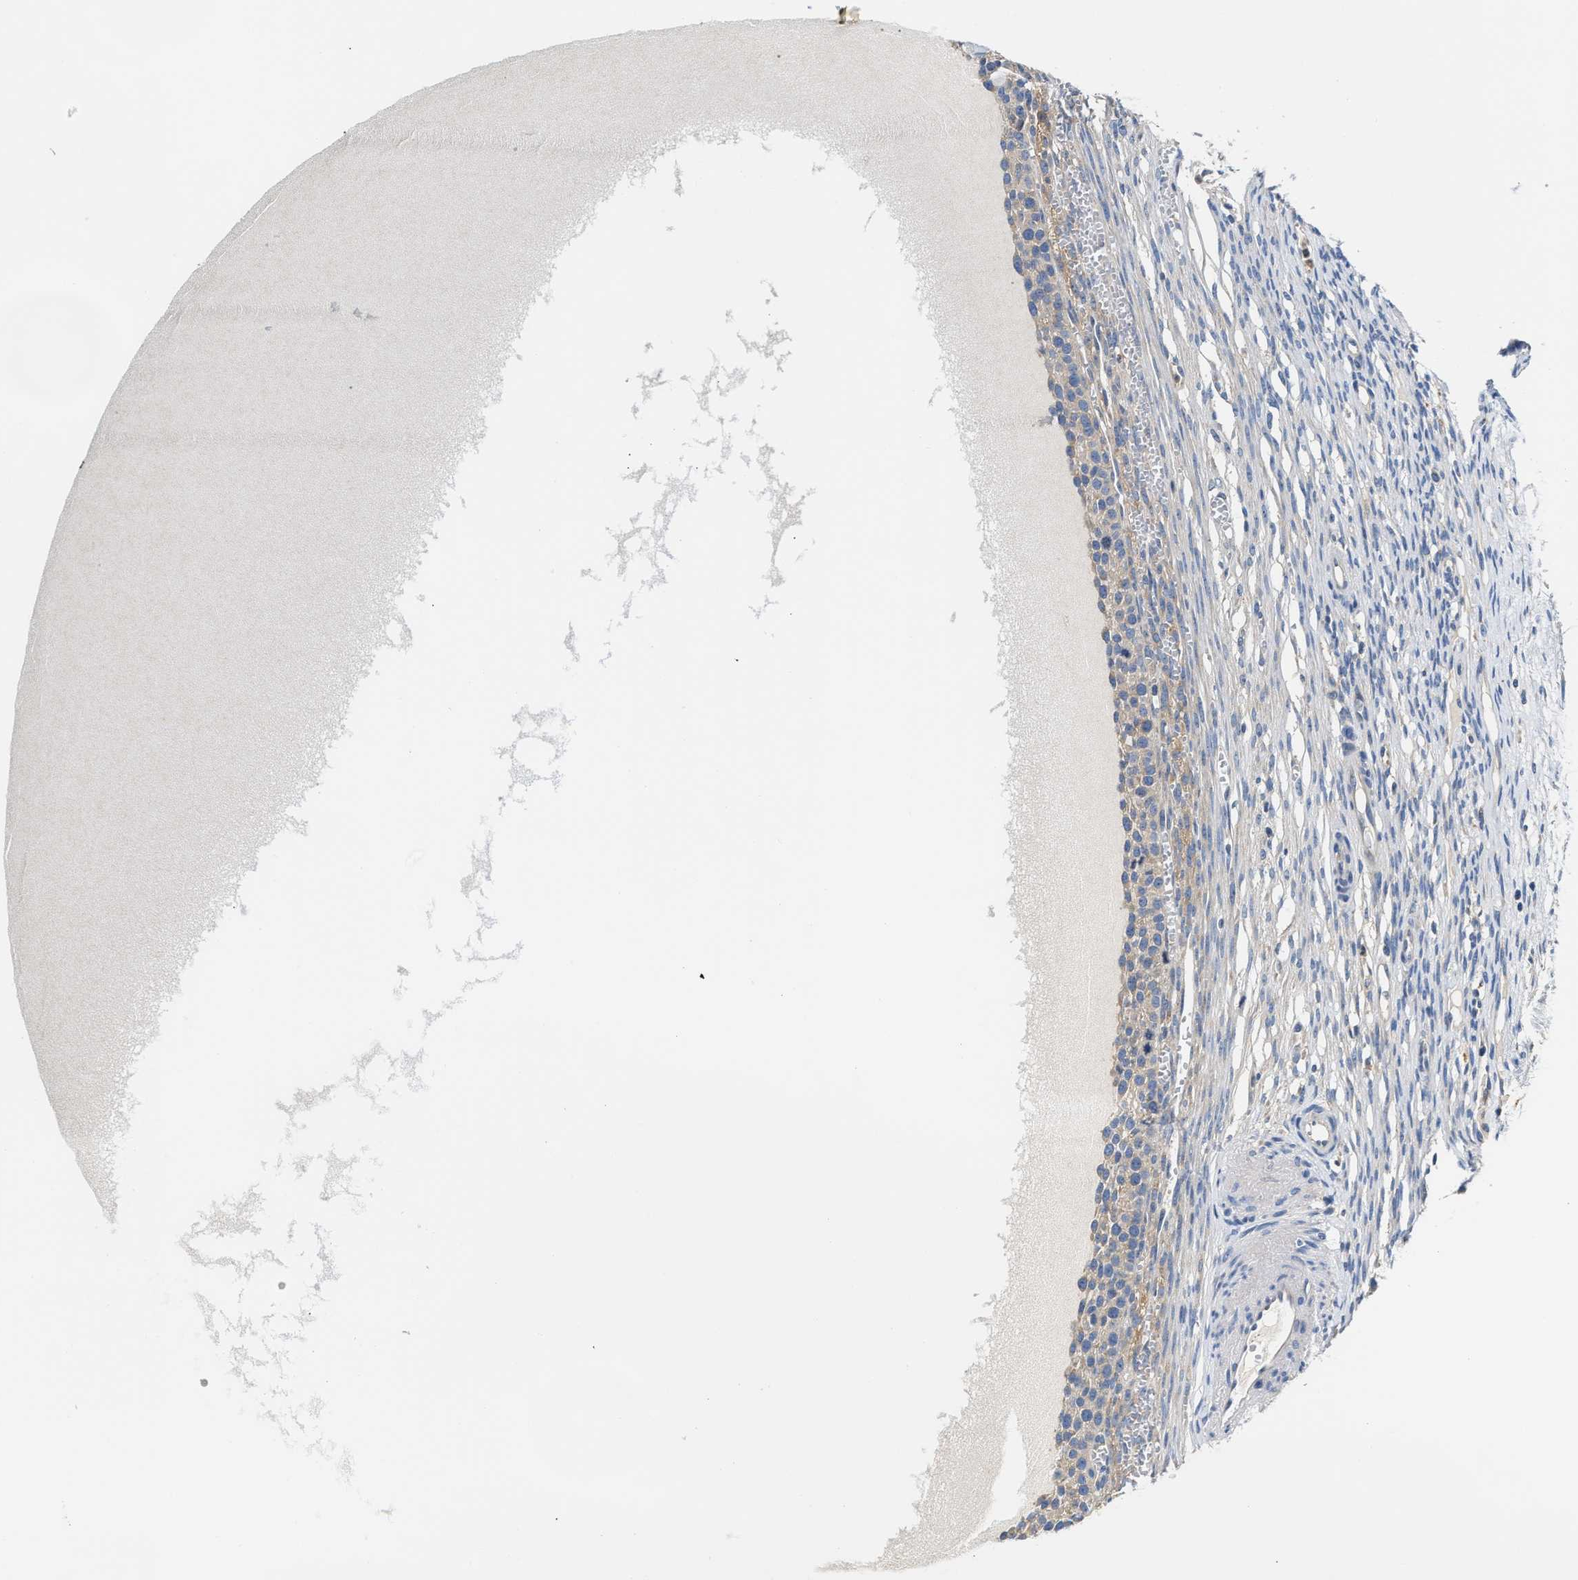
{"staining": {"intensity": "weak", "quantity": ">75%", "location": "cytoplasmic/membranous"}, "tissue": "ovary", "cell_type": "Follicle cells", "image_type": "normal", "snomed": [{"axis": "morphology", "description": "Normal tissue, NOS"}, {"axis": "topography", "description": "Ovary"}], "caption": "Weak cytoplasmic/membranous protein expression is seen in about >75% of follicle cells in ovary. The protein of interest is stained brown, and the nuclei are stained in blue (DAB IHC with brightfield microscopy, high magnification).", "gene": "FAM185A", "patient": {"sex": "female", "age": 33}}